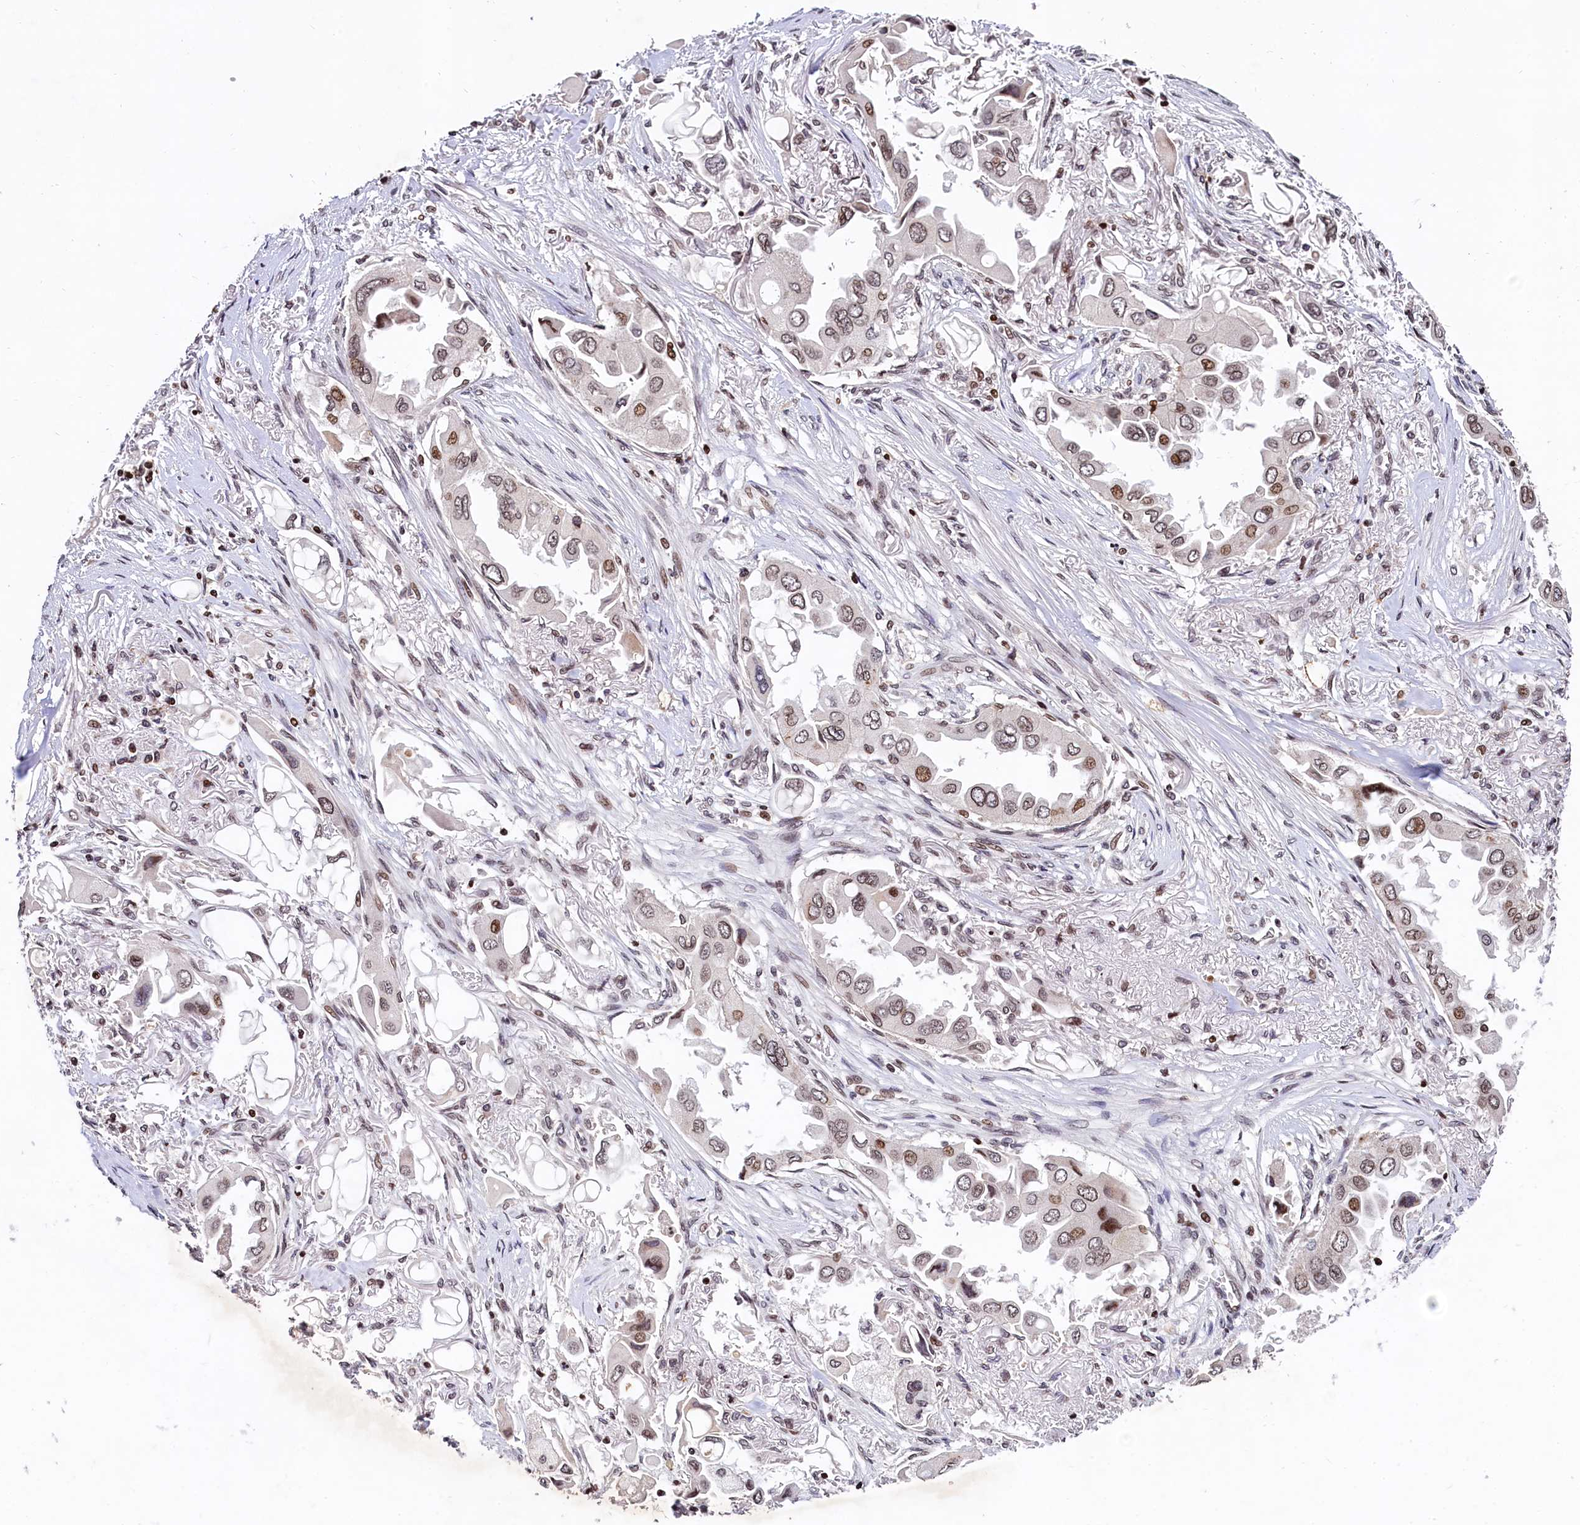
{"staining": {"intensity": "weak", "quantity": "25%-75%", "location": "nuclear"}, "tissue": "lung cancer", "cell_type": "Tumor cells", "image_type": "cancer", "snomed": [{"axis": "morphology", "description": "Adenocarcinoma, NOS"}, {"axis": "topography", "description": "Lung"}], "caption": "Lung adenocarcinoma stained with immunohistochemistry (IHC) demonstrates weak nuclear positivity in about 25%-75% of tumor cells. (DAB = brown stain, brightfield microscopy at high magnification).", "gene": "FAM217B", "patient": {"sex": "female", "age": 76}}